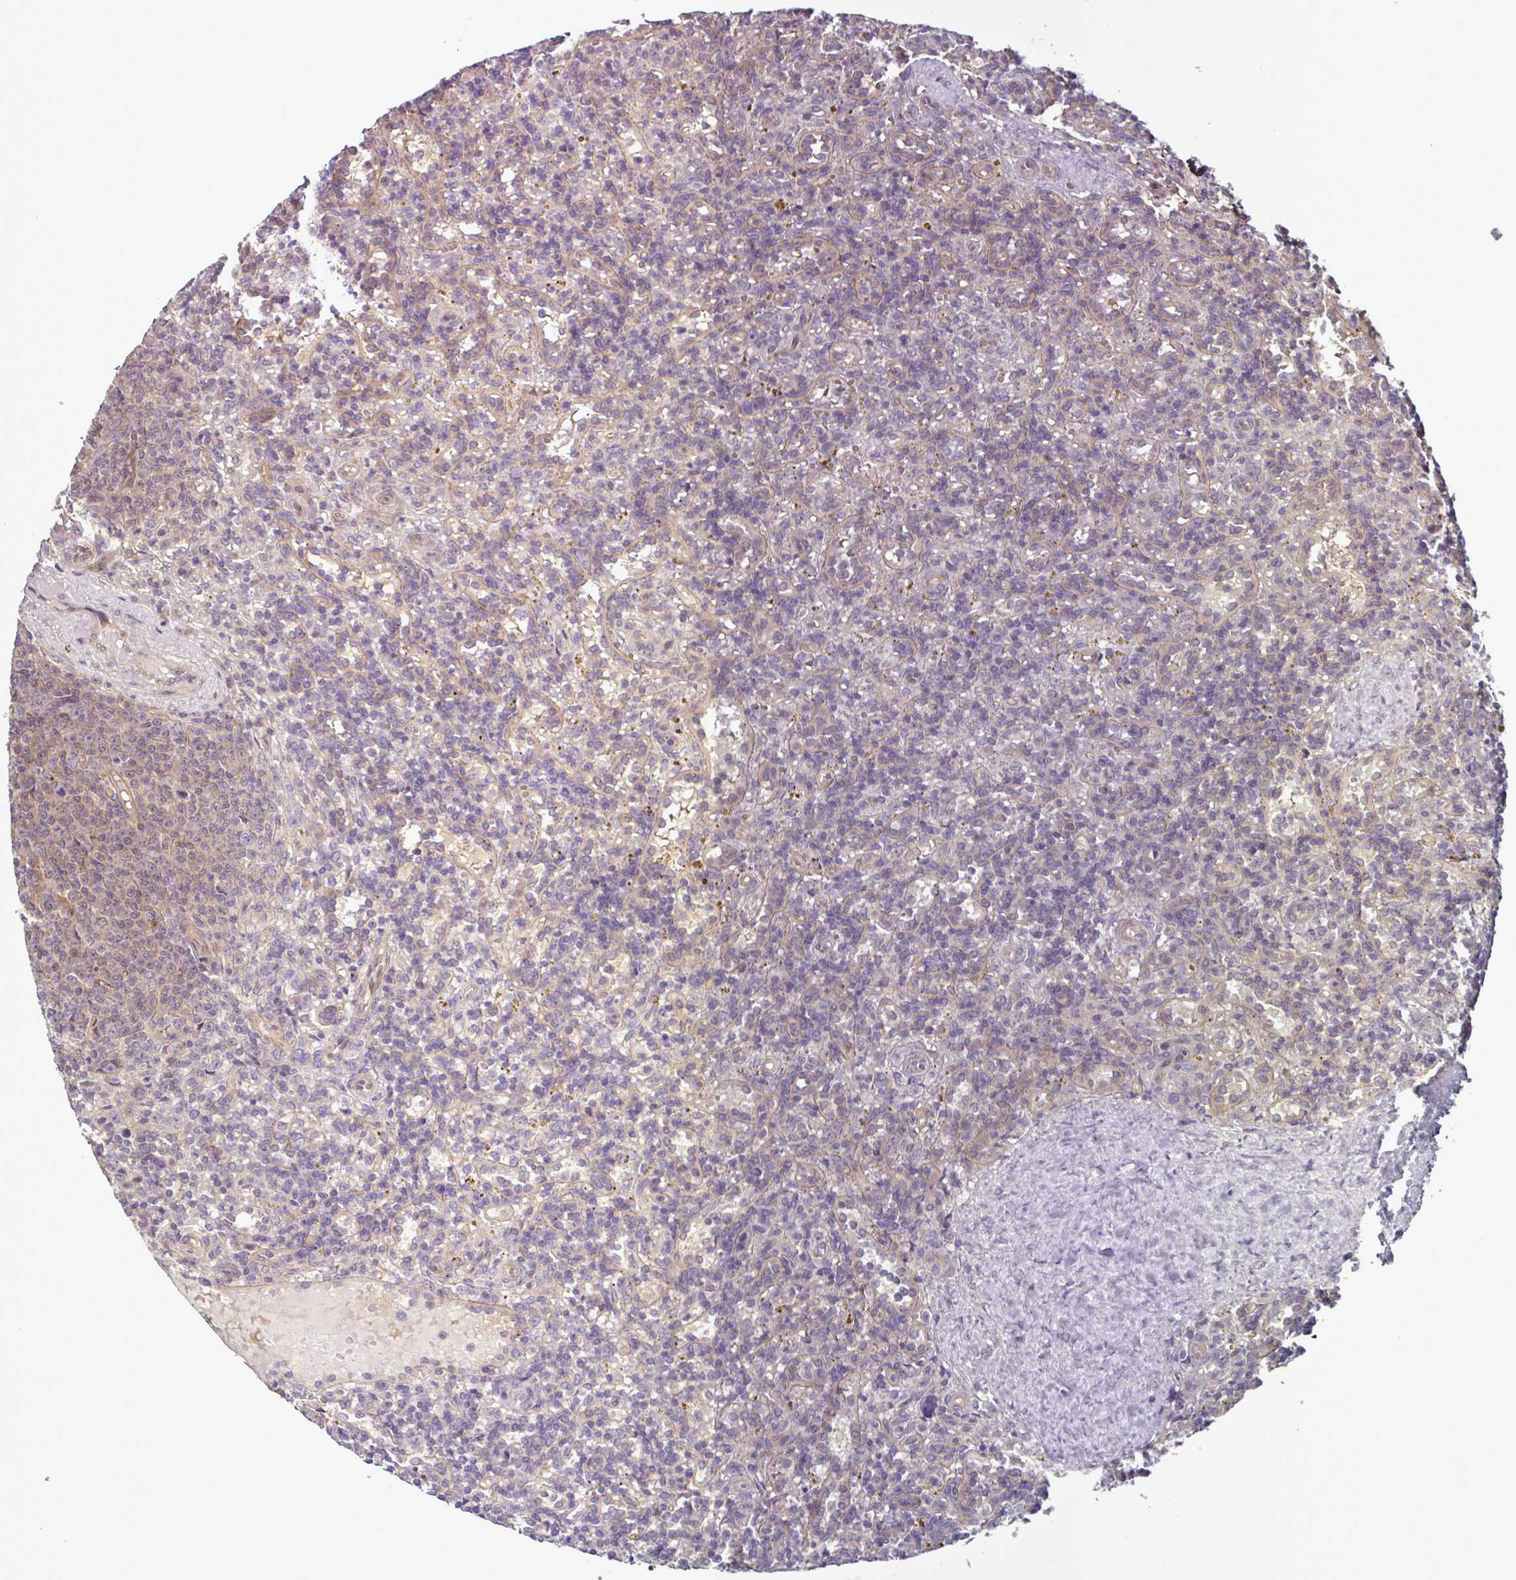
{"staining": {"intensity": "weak", "quantity": "<25%", "location": "nuclear"}, "tissue": "lymphoma", "cell_type": "Tumor cells", "image_type": "cancer", "snomed": [{"axis": "morphology", "description": "Malignant lymphoma, non-Hodgkin's type, Low grade"}, {"axis": "topography", "description": "Spleen"}], "caption": "The image demonstrates no significant positivity in tumor cells of malignant lymphoma, non-Hodgkin's type (low-grade).", "gene": "GLTP", "patient": {"sex": "male", "age": 67}}